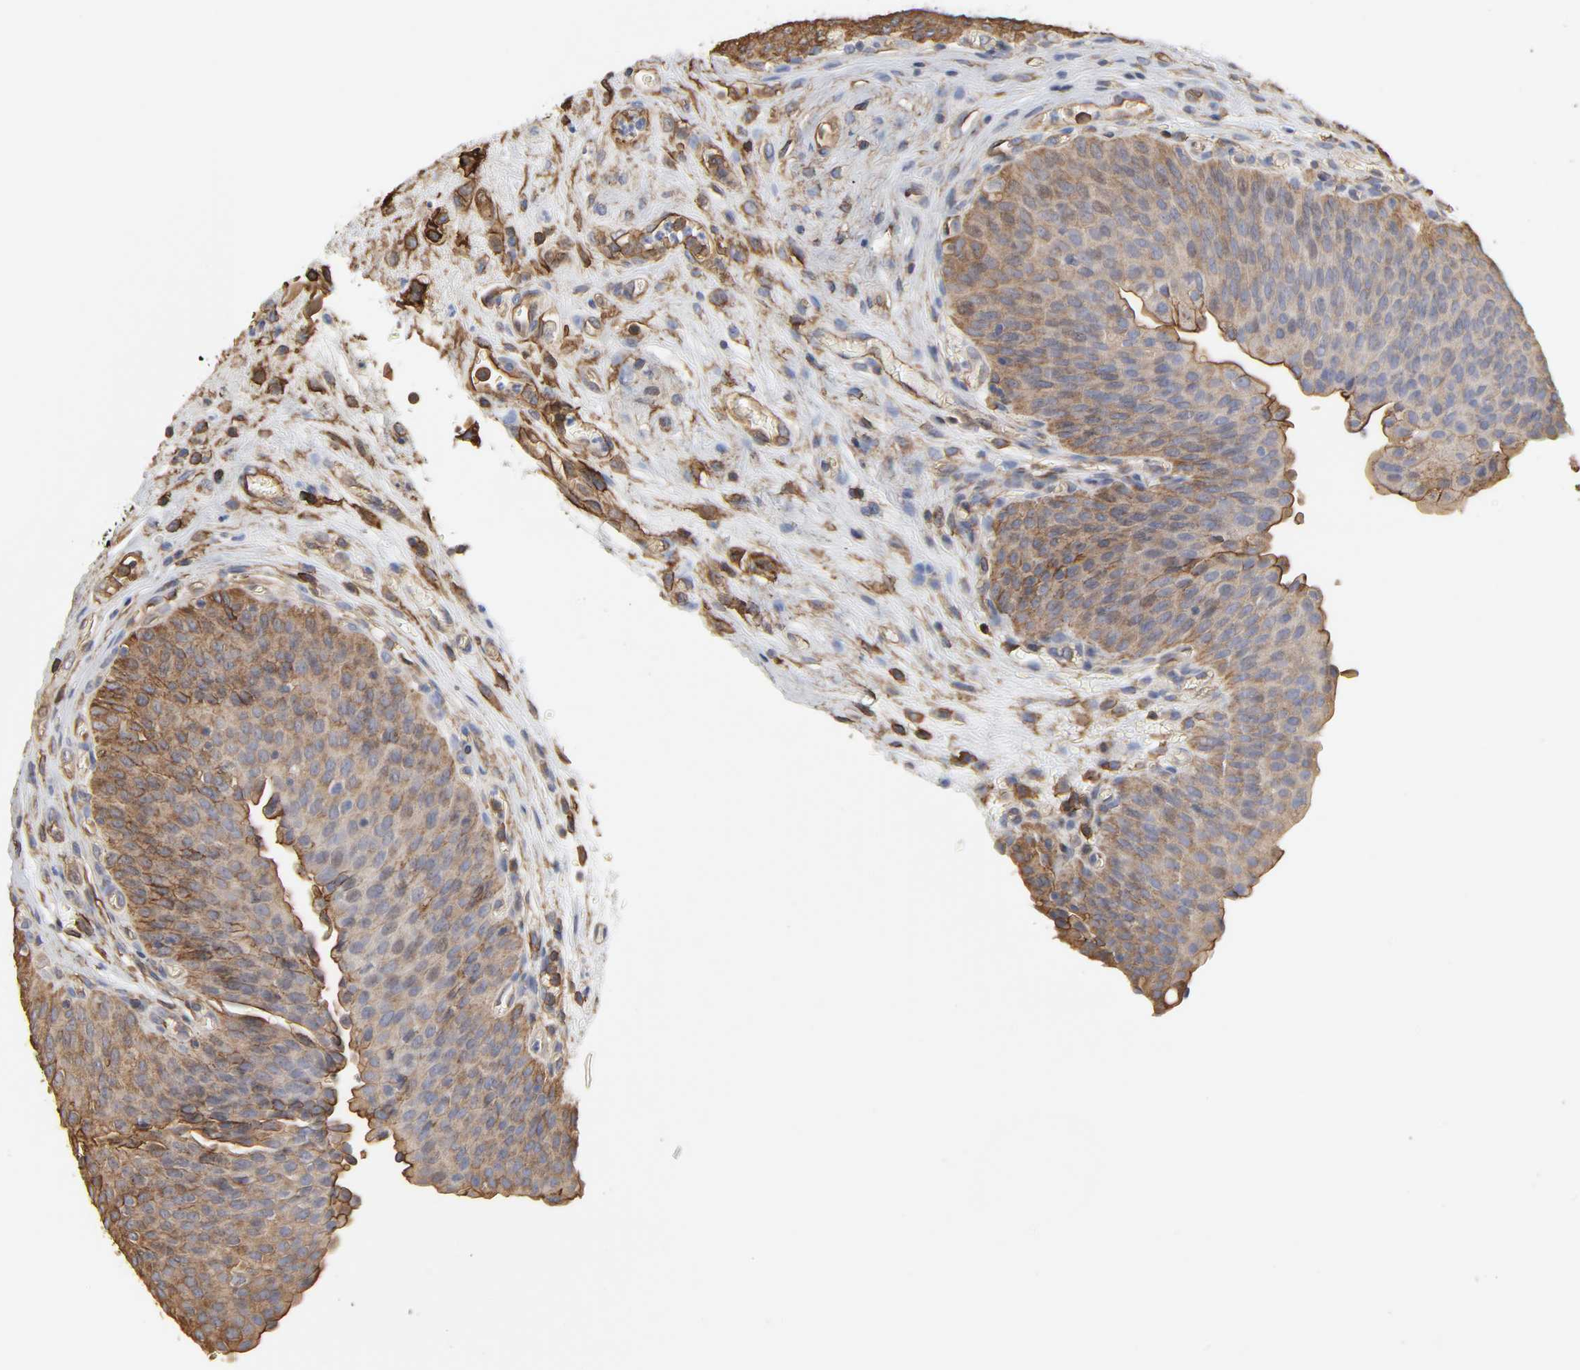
{"staining": {"intensity": "moderate", "quantity": ">75%", "location": "cytoplasmic/membranous"}, "tissue": "urinary bladder", "cell_type": "Urothelial cells", "image_type": "normal", "snomed": [{"axis": "morphology", "description": "Normal tissue, NOS"}, {"axis": "morphology", "description": "Dysplasia, NOS"}, {"axis": "topography", "description": "Urinary bladder"}], "caption": "This micrograph demonstrates IHC staining of normal human urinary bladder, with medium moderate cytoplasmic/membranous staining in about >75% of urothelial cells.", "gene": "ANXA2", "patient": {"sex": "male", "age": 35}}